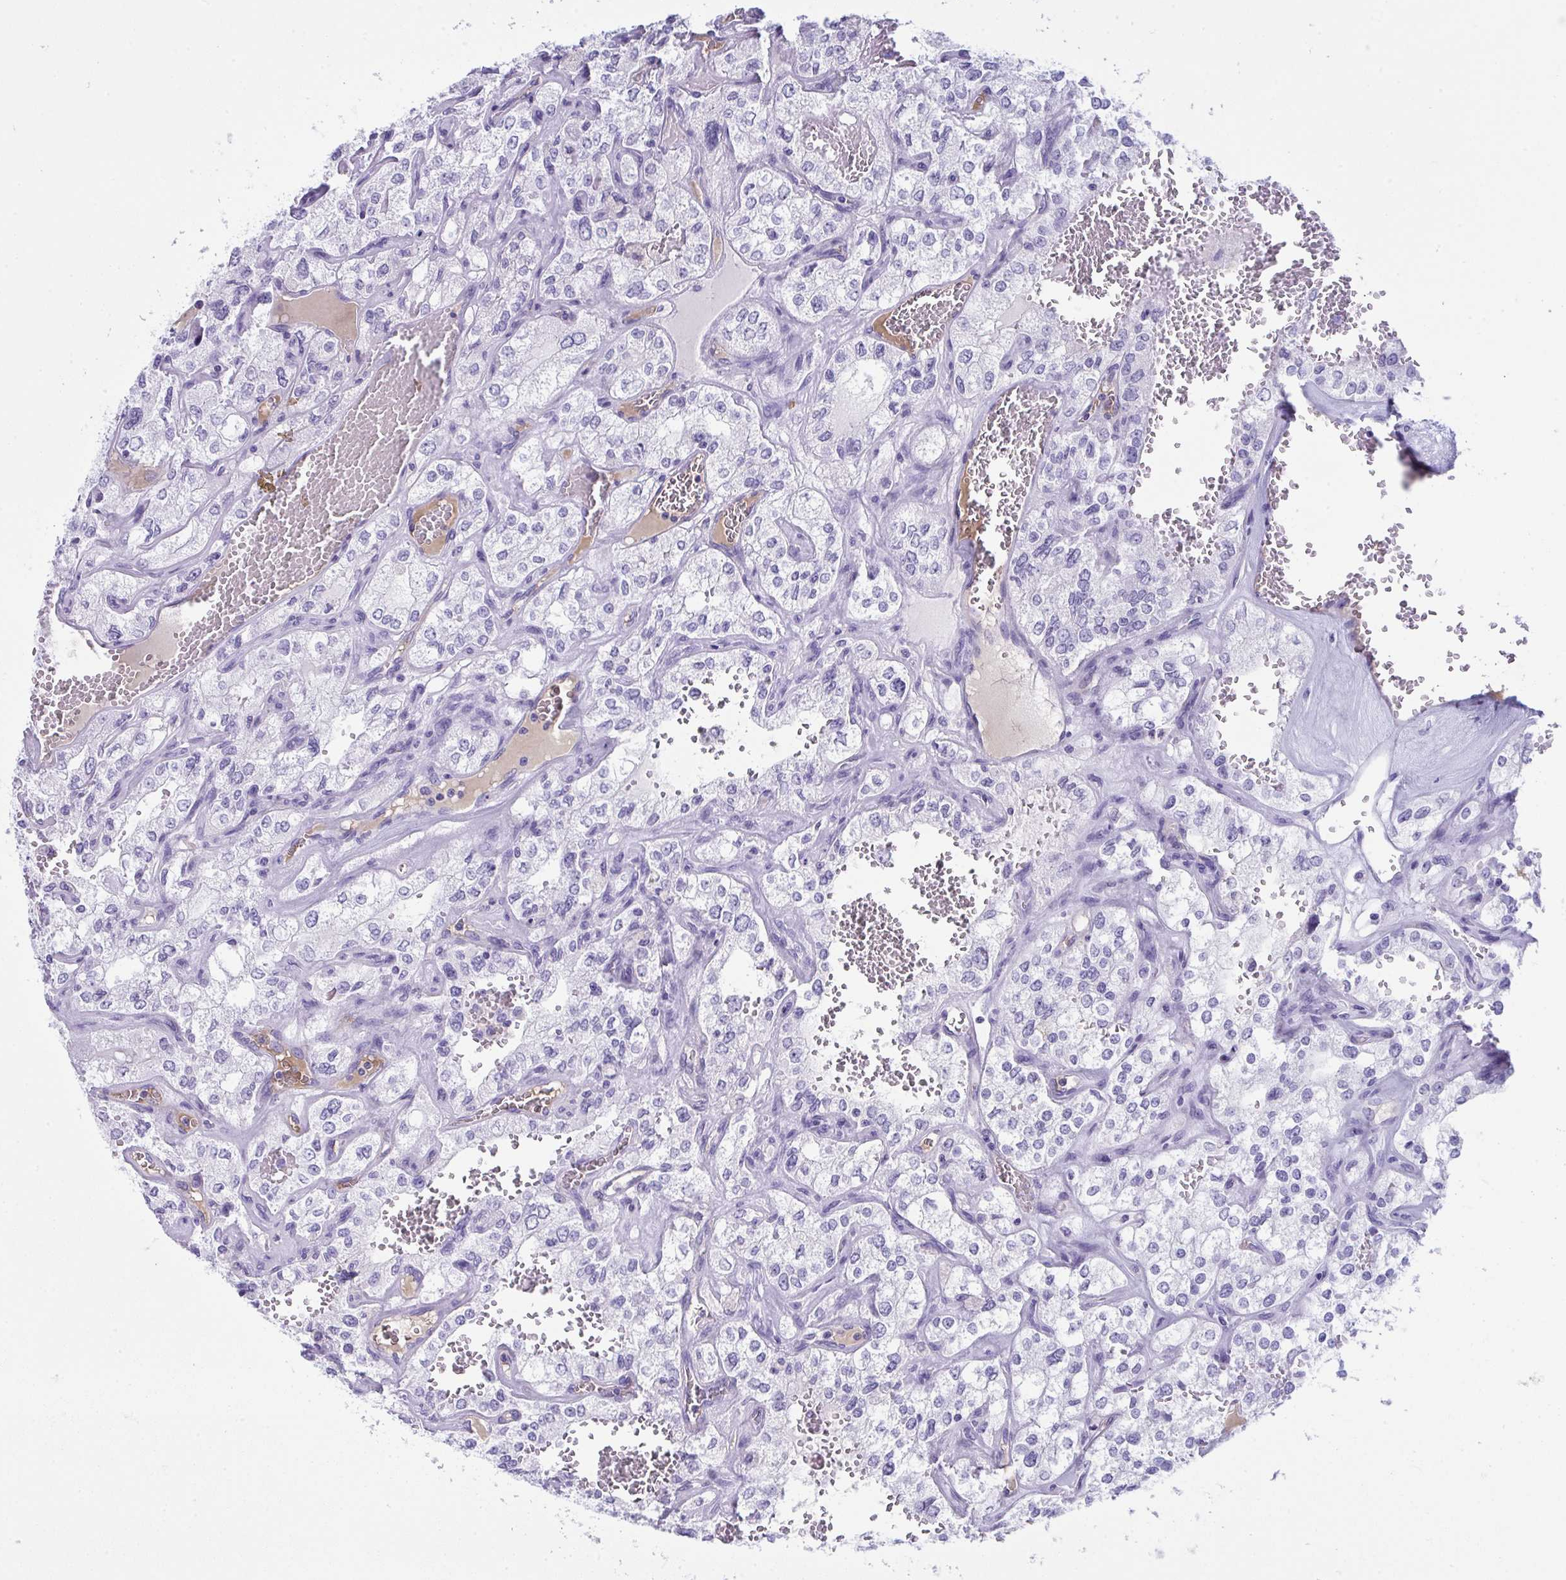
{"staining": {"intensity": "negative", "quantity": "none", "location": "none"}, "tissue": "renal cancer", "cell_type": "Tumor cells", "image_type": "cancer", "snomed": [{"axis": "morphology", "description": "Adenocarcinoma, NOS"}, {"axis": "topography", "description": "Kidney"}], "caption": "This is an immunohistochemistry (IHC) image of adenocarcinoma (renal). There is no expression in tumor cells.", "gene": "JCHAIN", "patient": {"sex": "female", "age": 70}}